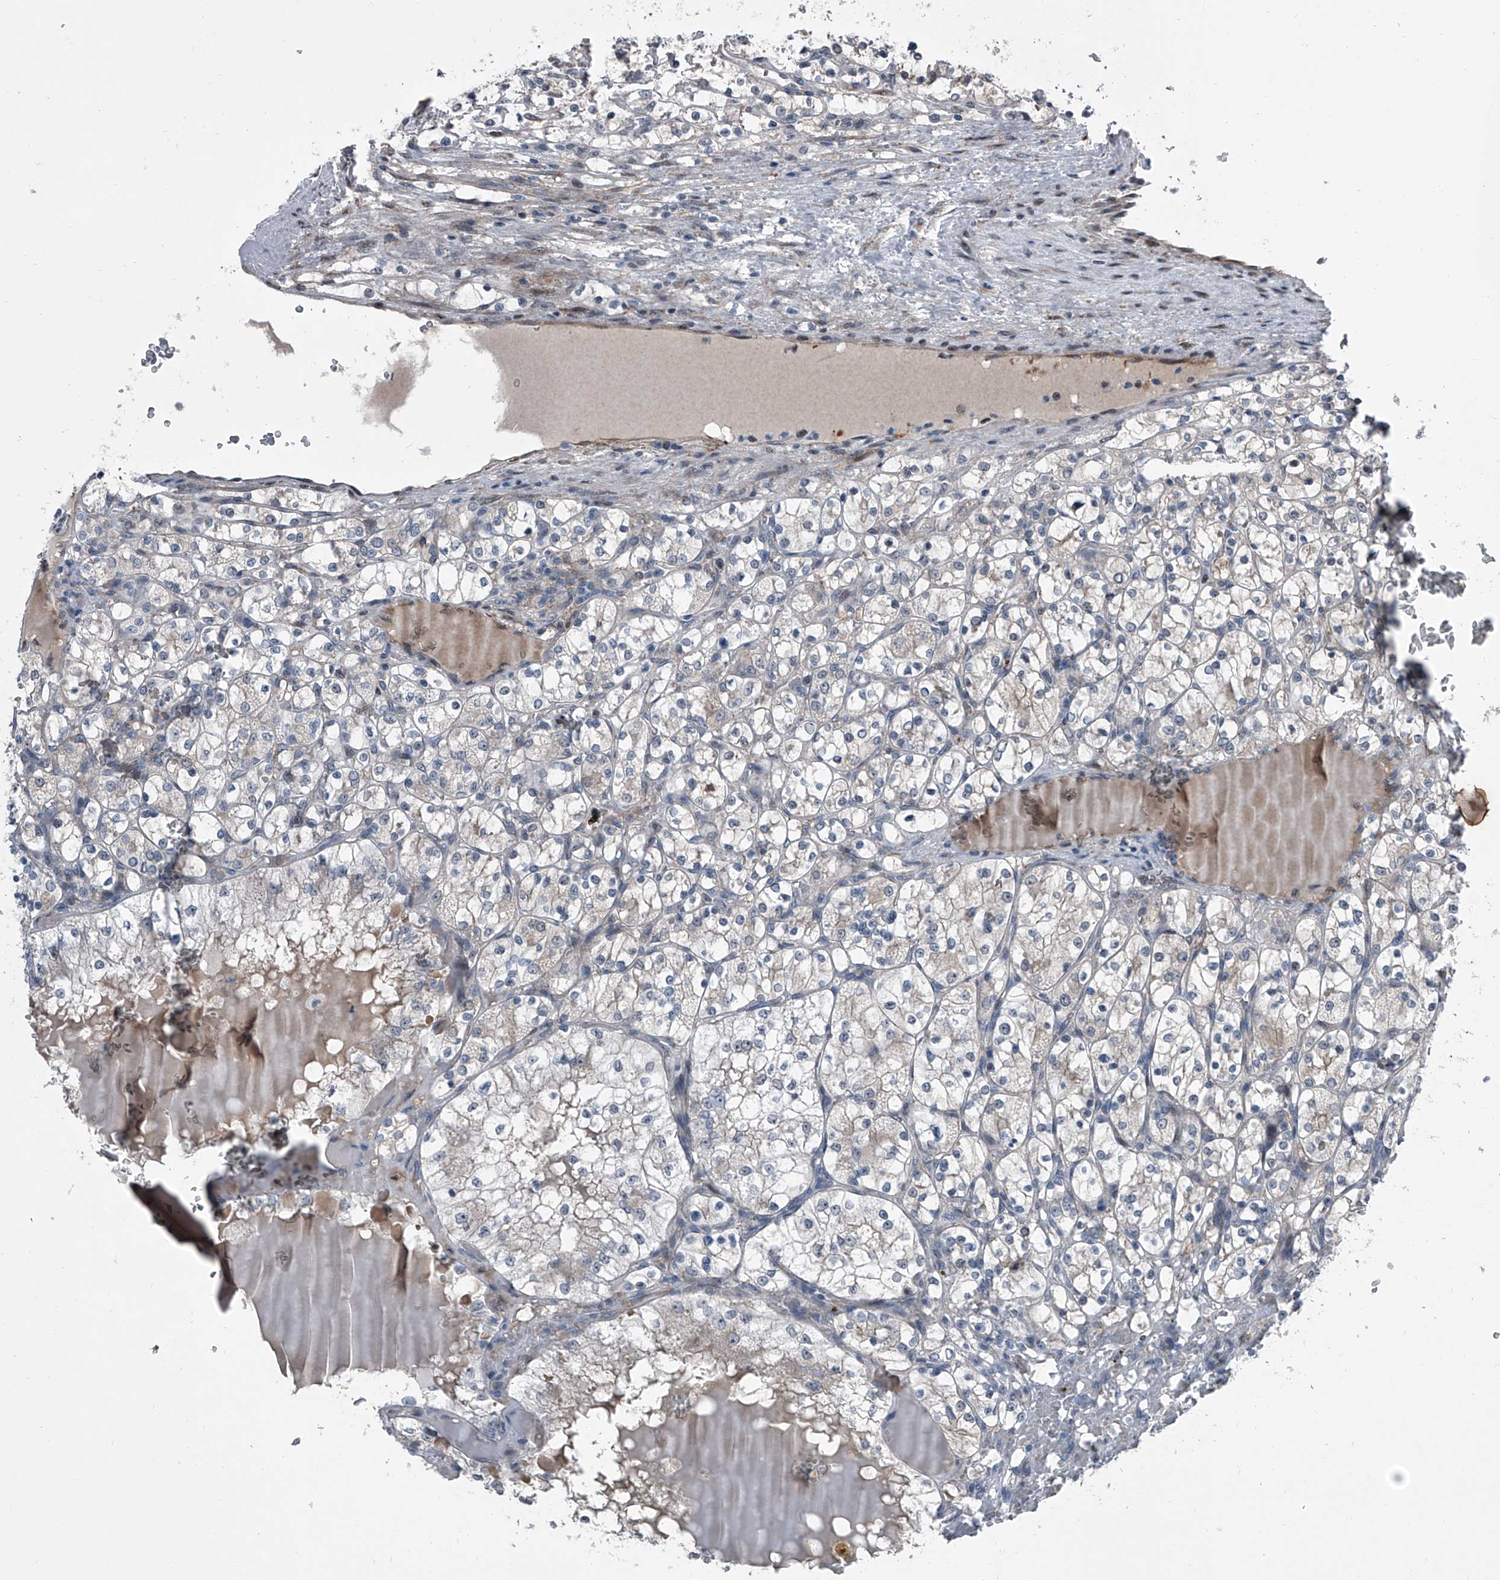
{"staining": {"intensity": "weak", "quantity": "<25%", "location": "cytoplasmic/membranous"}, "tissue": "renal cancer", "cell_type": "Tumor cells", "image_type": "cancer", "snomed": [{"axis": "morphology", "description": "Adenocarcinoma, NOS"}, {"axis": "topography", "description": "Kidney"}], "caption": "Immunohistochemistry image of neoplastic tissue: human renal adenocarcinoma stained with DAB (3,3'-diaminobenzidine) demonstrates no significant protein staining in tumor cells.", "gene": "ELK4", "patient": {"sex": "female", "age": 69}}